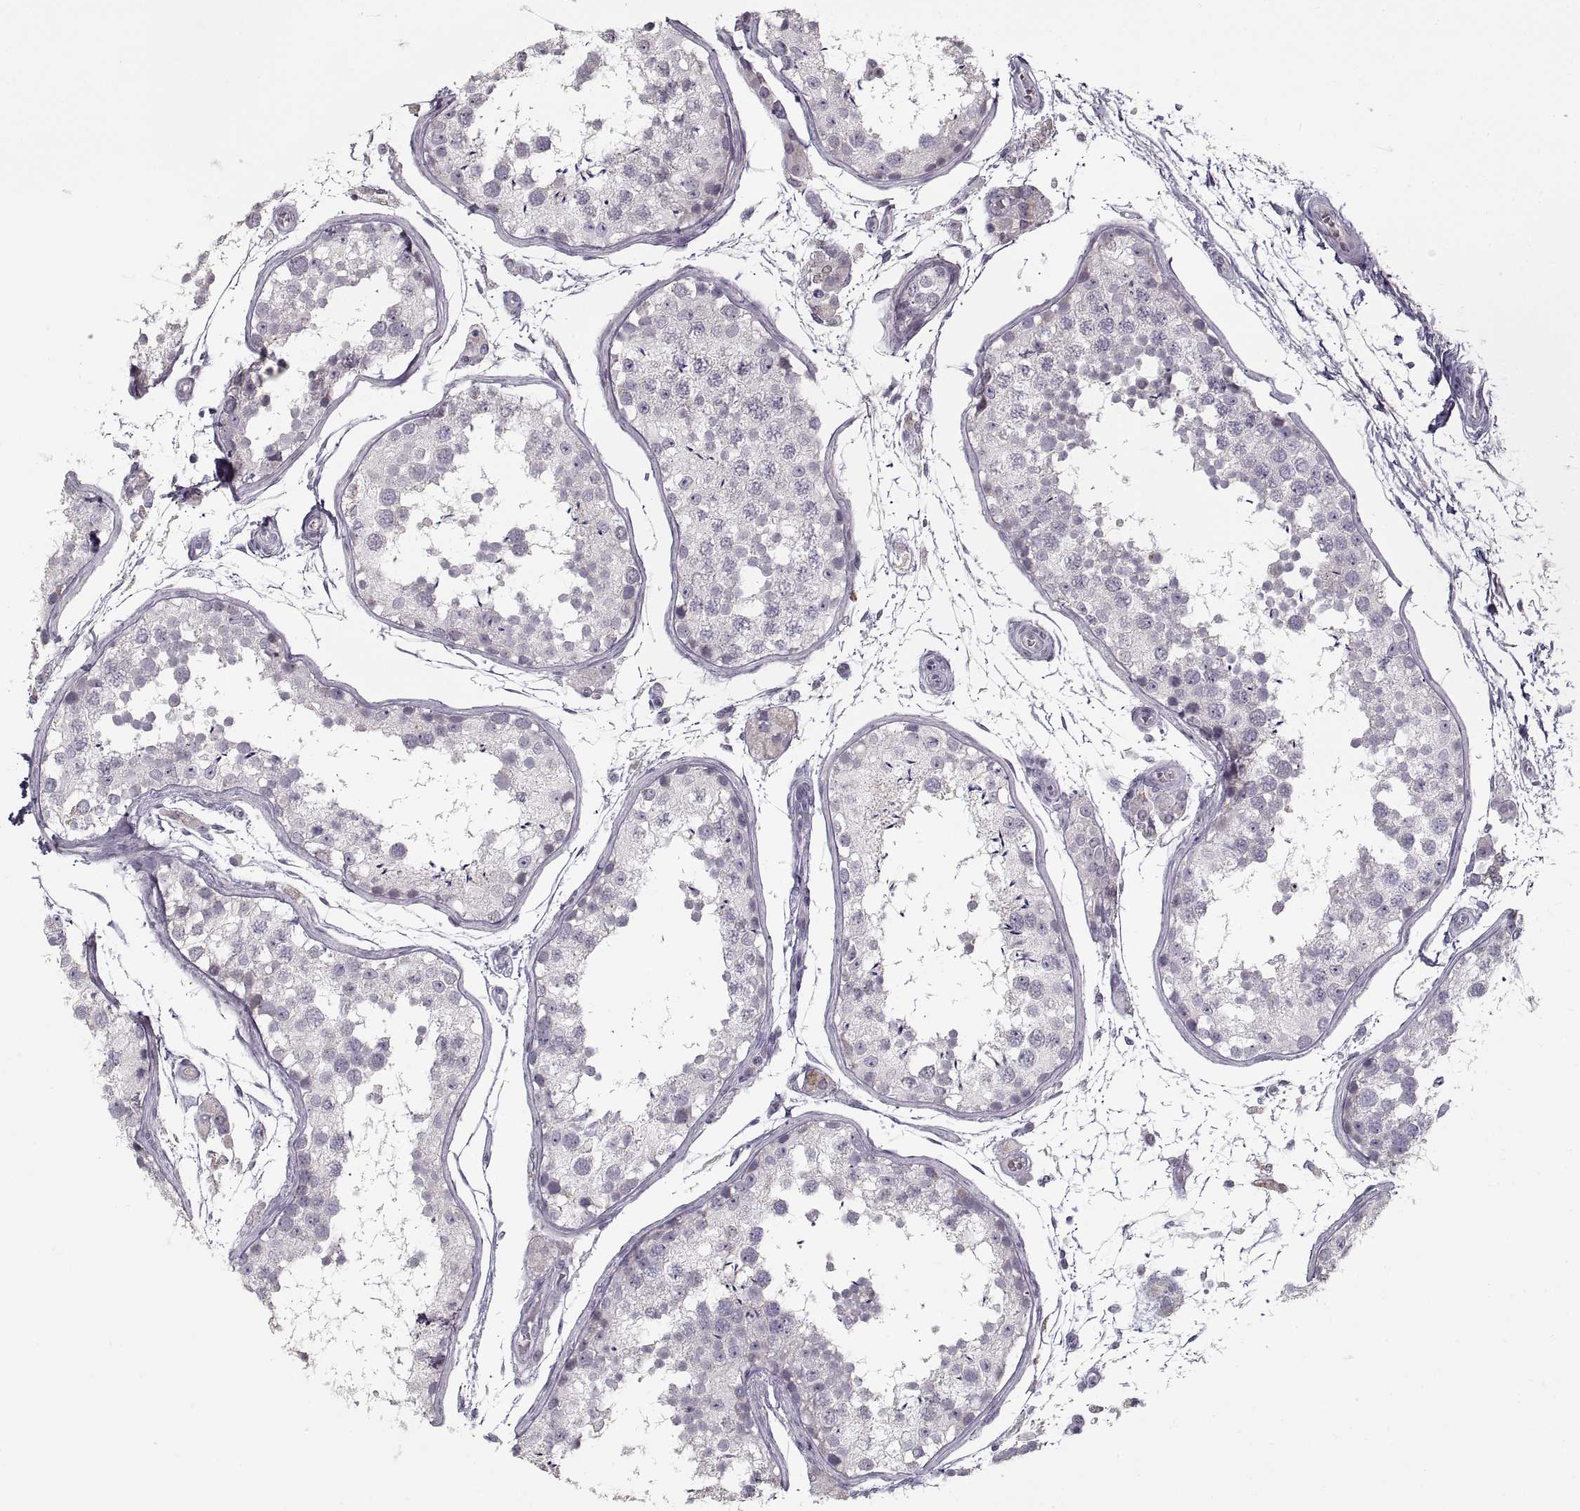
{"staining": {"intensity": "negative", "quantity": "none", "location": "none"}, "tissue": "testis", "cell_type": "Cells in seminiferous ducts", "image_type": "normal", "snomed": [{"axis": "morphology", "description": "Normal tissue, NOS"}, {"axis": "topography", "description": "Testis"}], "caption": "IHC photomicrograph of normal human testis stained for a protein (brown), which exhibits no positivity in cells in seminiferous ducts.", "gene": "GAD2", "patient": {"sex": "male", "age": 29}}